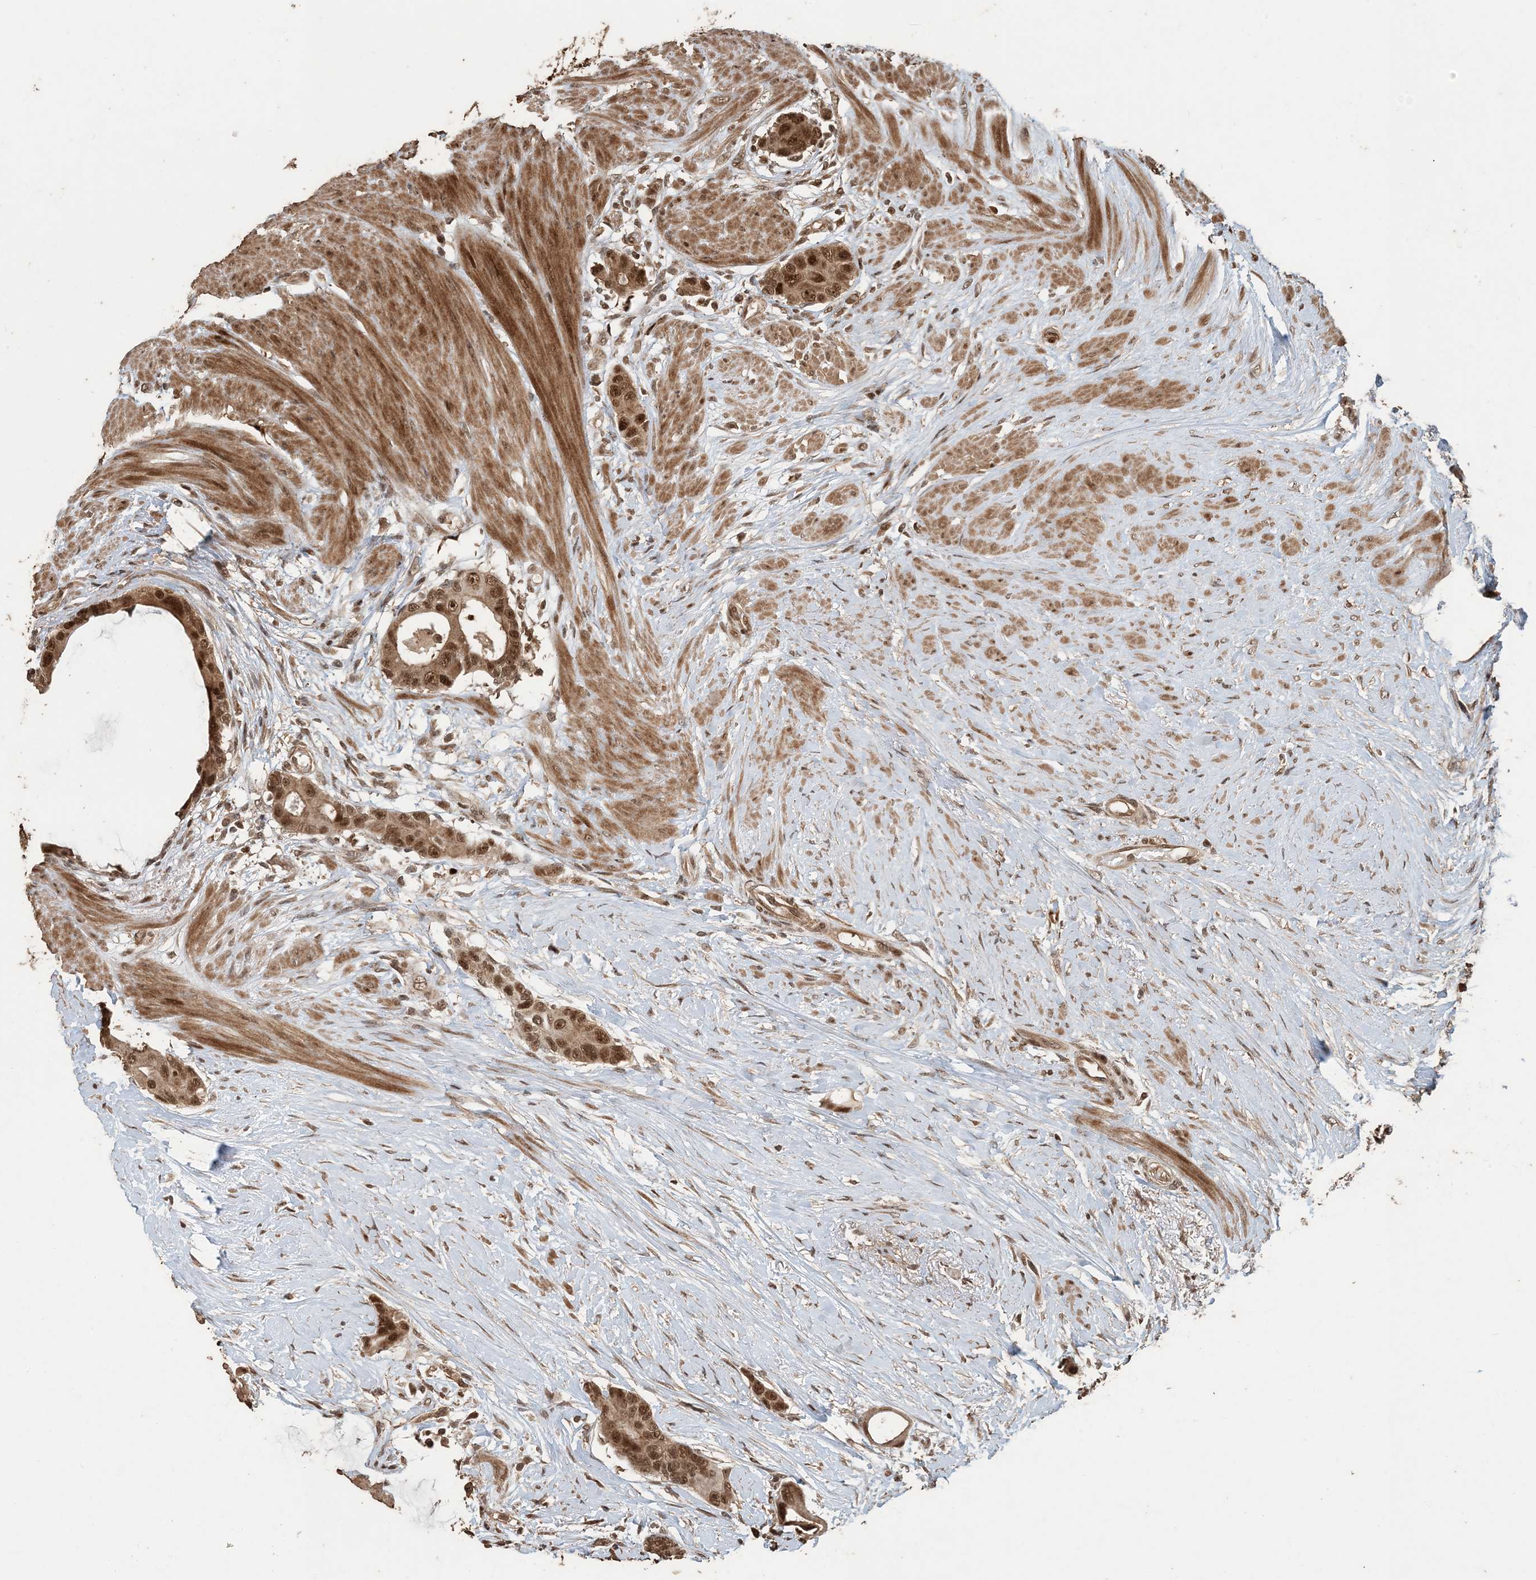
{"staining": {"intensity": "strong", "quantity": ">75%", "location": "nuclear"}, "tissue": "colorectal cancer", "cell_type": "Tumor cells", "image_type": "cancer", "snomed": [{"axis": "morphology", "description": "Adenocarcinoma, NOS"}, {"axis": "topography", "description": "Rectum"}], "caption": "Tumor cells demonstrate strong nuclear expression in approximately >75% of cells in adenocarcinoma (colorectal). Ihc stains the protein of interest in brown and the nuclei are stained blue.", "gene": "ATP13A2", "patient": {"sex": "male", "age": 51}}